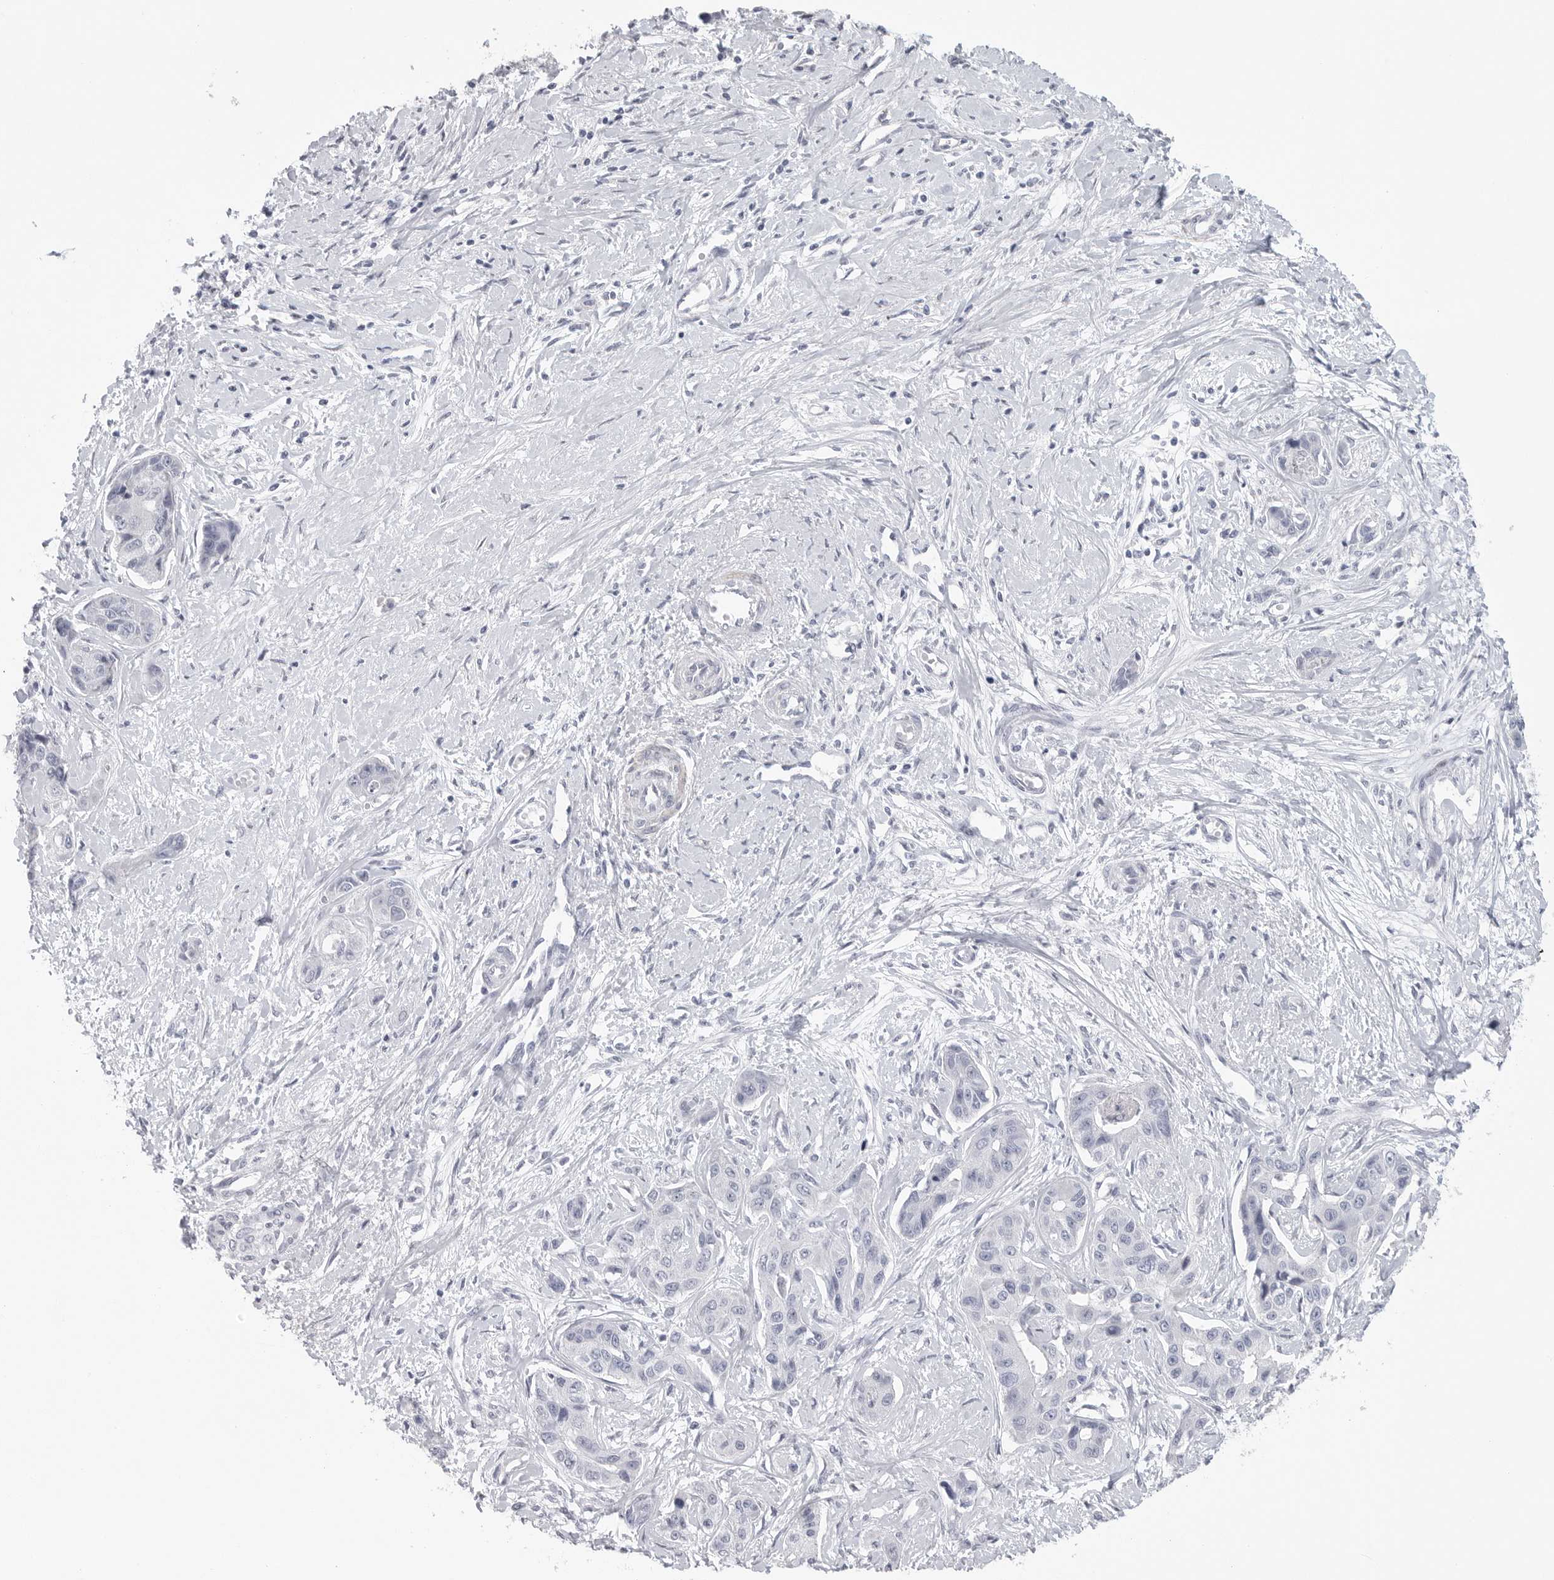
{"staining": {"intensity": "negative", "quantity": "none", "location": "none"}, "tissue": "liver cancer", "cell_type": "Tumor cells", "image_type": "cancer", "snomed": [{"axis": "morphology", "description": "Cholangiocarcinoma"}, {"axis": "topography", "description": "Liver"}], "caption": "Tumor cells show no significant staining in liver cancer (cholangiocarcinoma).", "gene": "TNR", "patient": {"sex": "male", "age": 59}}